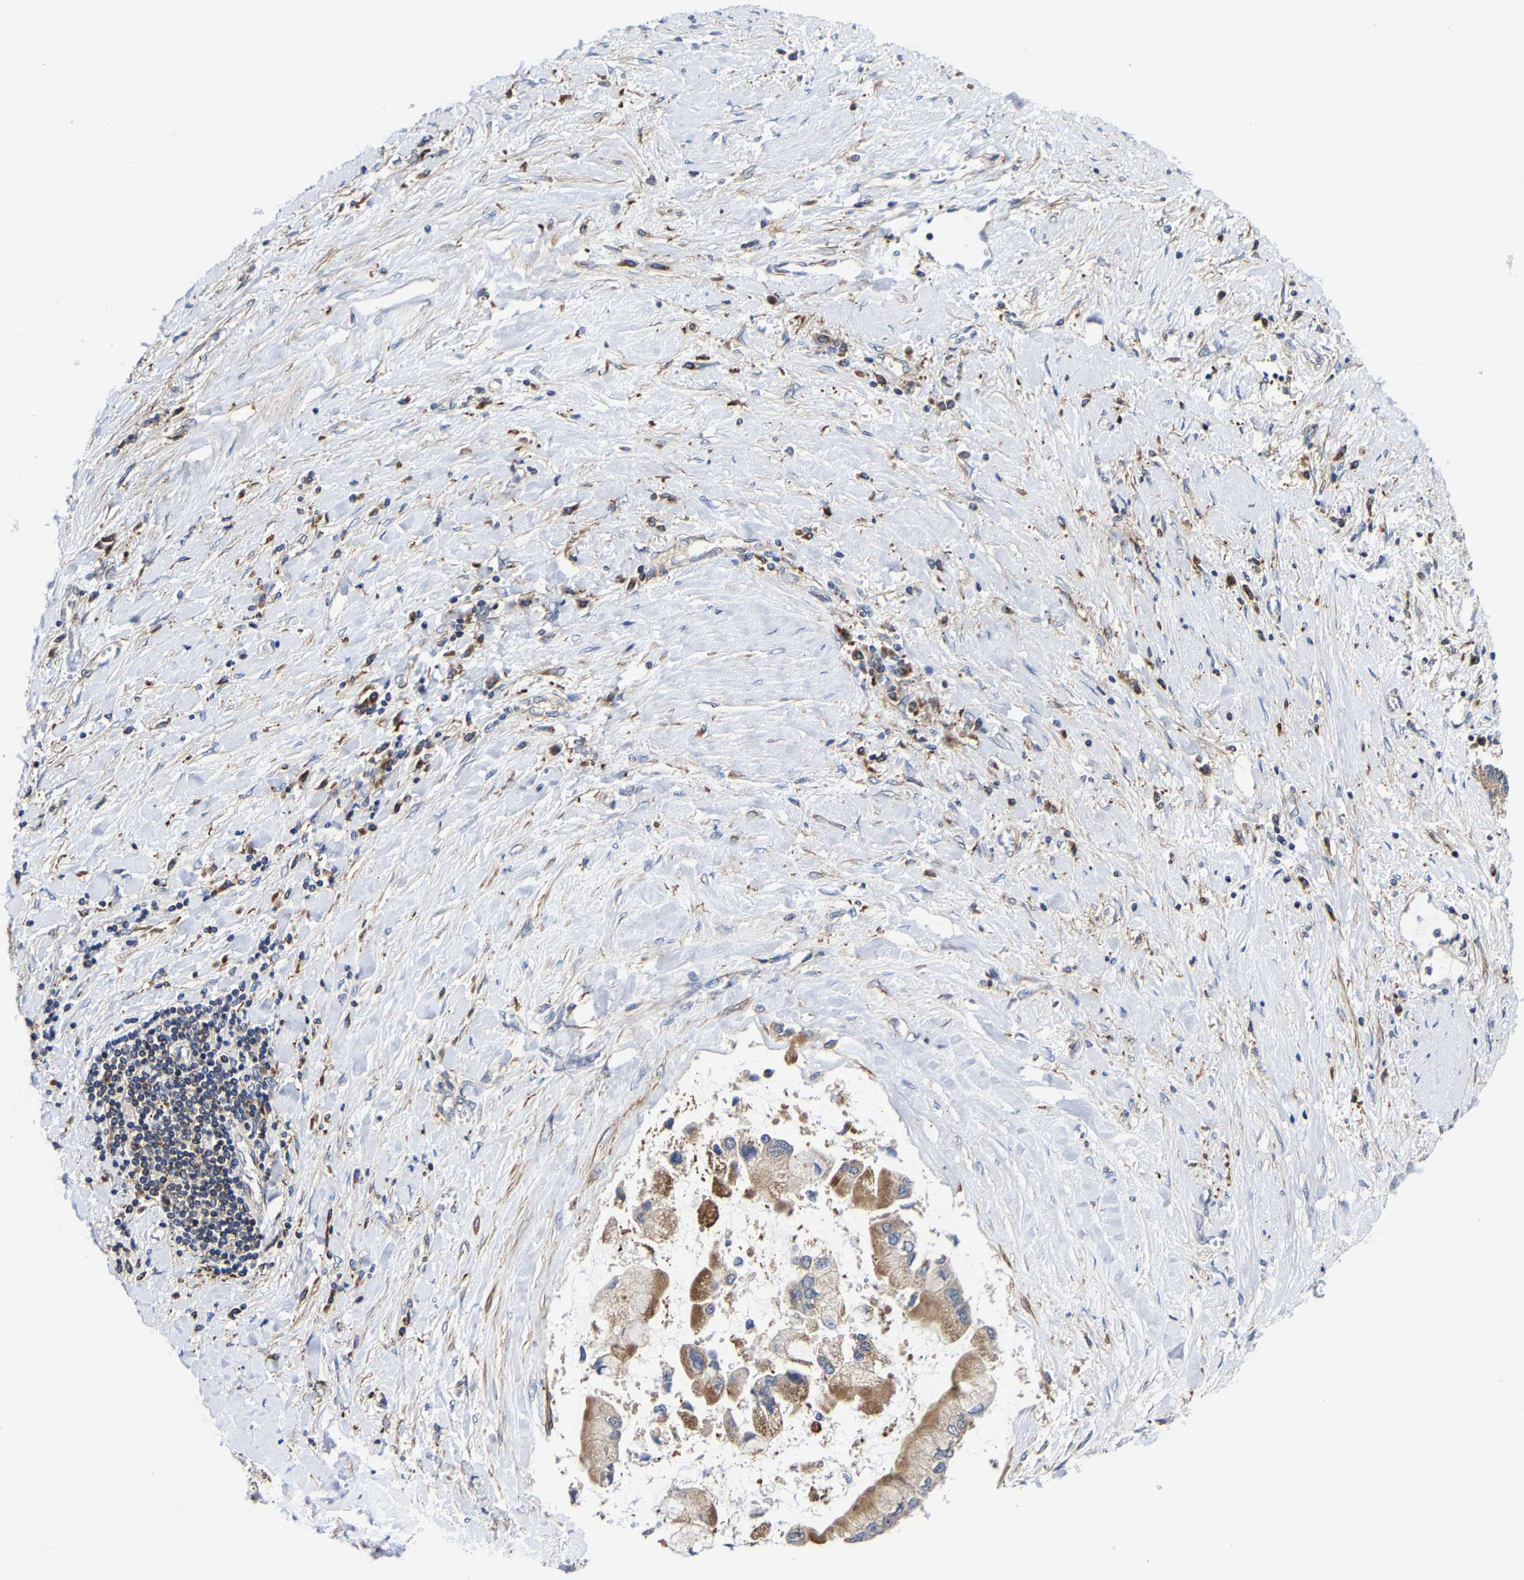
{"staining": {"intensity": "moderate", "quantity": ">75%", "location": "cytoplasmic/membranous"}, "tissue": "liver cancer", "cell_type": "Tumor cells", "image_type": "cancer", "snomed": [{"axis": "morphology", "description": "Cholangiocarcinoma"}, {"axis": "topography", "description": "Liver"}], "caption": "Protein expression analysis of liver cancer exhibits moderate cytoplasmic/membranous staining in approximately >75% of tumor cells. (DAB IHC, brown staining for protein, blue staining for nuclei).", "gene": "PFKFB3", "patient": {"sex": "male", "age": 50}}